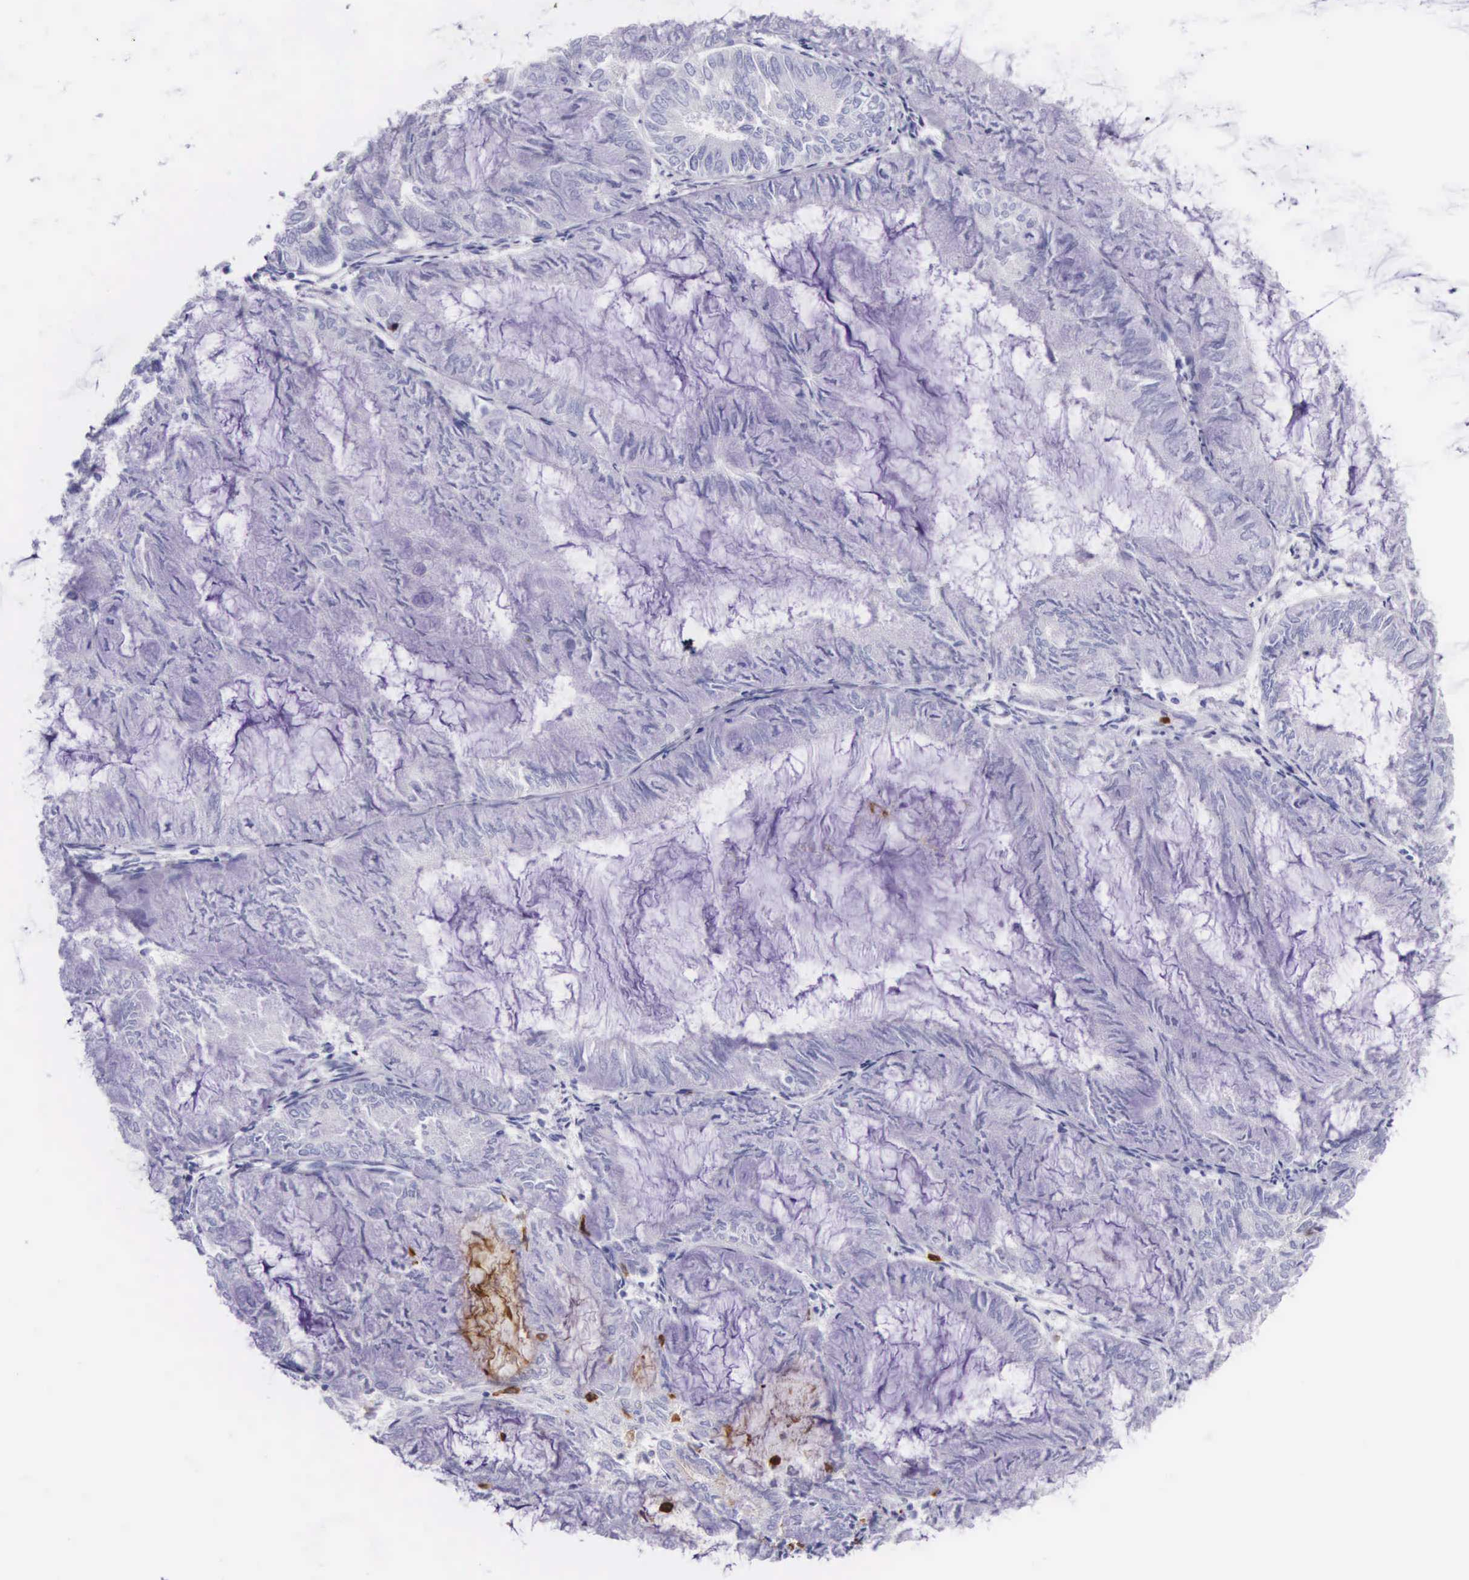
{"staining": {"intensity": "negative", "quantity": "none", "location": "none"}, "tissue": "endometrial cancer", "cell_type": "Tumor cells", "image_type": "cancer", "snomed": [{"axis": "morphology", "description": "Adenocarcinoma, NOS"}, {"axis": "topography", "description": "Endometrium"}], "caption": "High magnification brightfield microscopy of endometrial adenocarcinoma stained with DAB (brown) and counterstained with hematoxylin (blue): tumor cells show no significant positivity. (DAB immunohistochemistry (IHC) visualized using brightfield microscopy, high magnification).", "gene": "FCN1", "patient": {"sex": "female", "age": 59}}